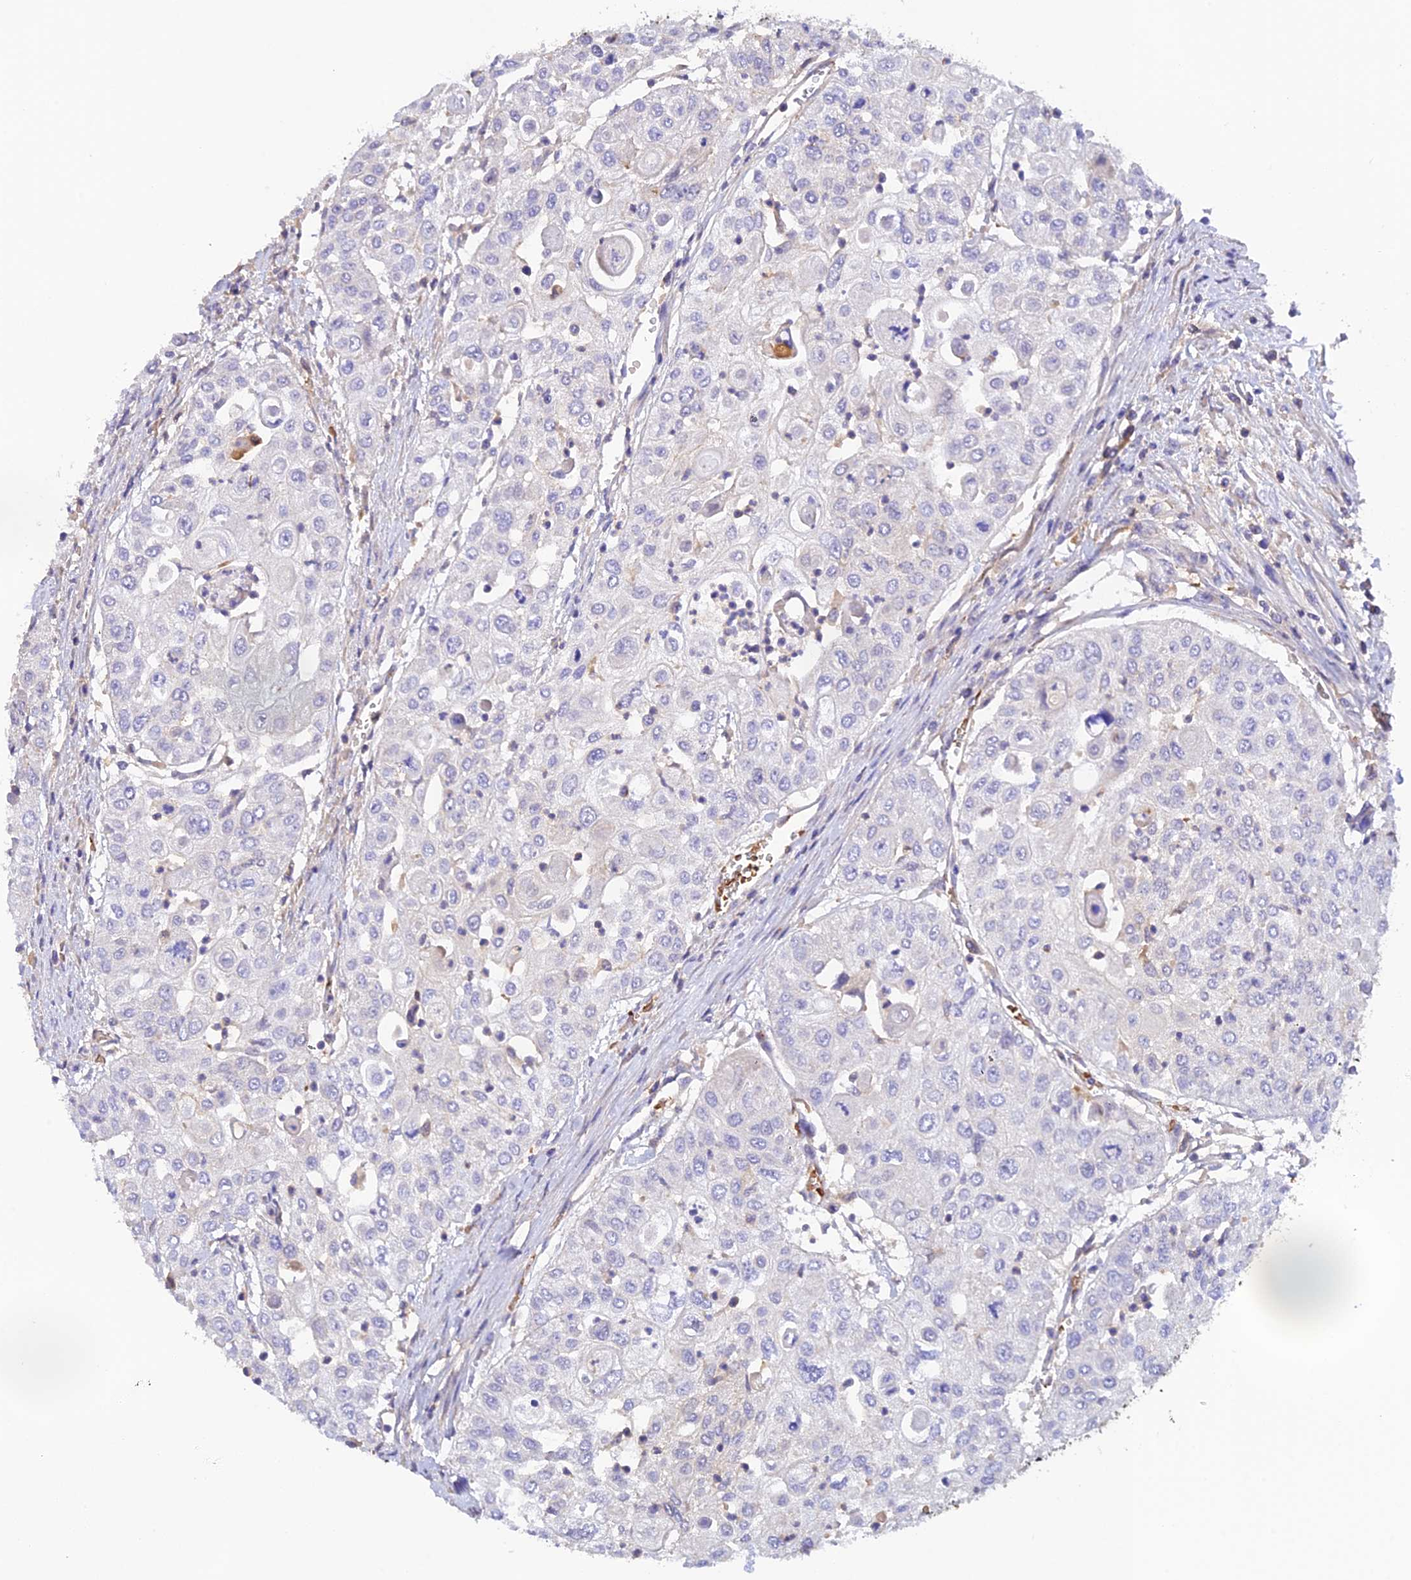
{"staining": {"intensity": "negative", "quantity": "none", "location": "none"}, "tissue": "urothelial cancer", "cell_type": "Tumor cells", "image_type": "cancer", "snomed": [{"axis": "morphology", "description": "Urothelial carcinoma, High grade"}, {"axis": "topography", "description": "Urinary bladder"}], "caption": "Tumor cells are negative for protein expression in human high-grade urothelial carcinoma.", "gene": "HDHD2", "patient": {"sex": "female", "age": 79}}